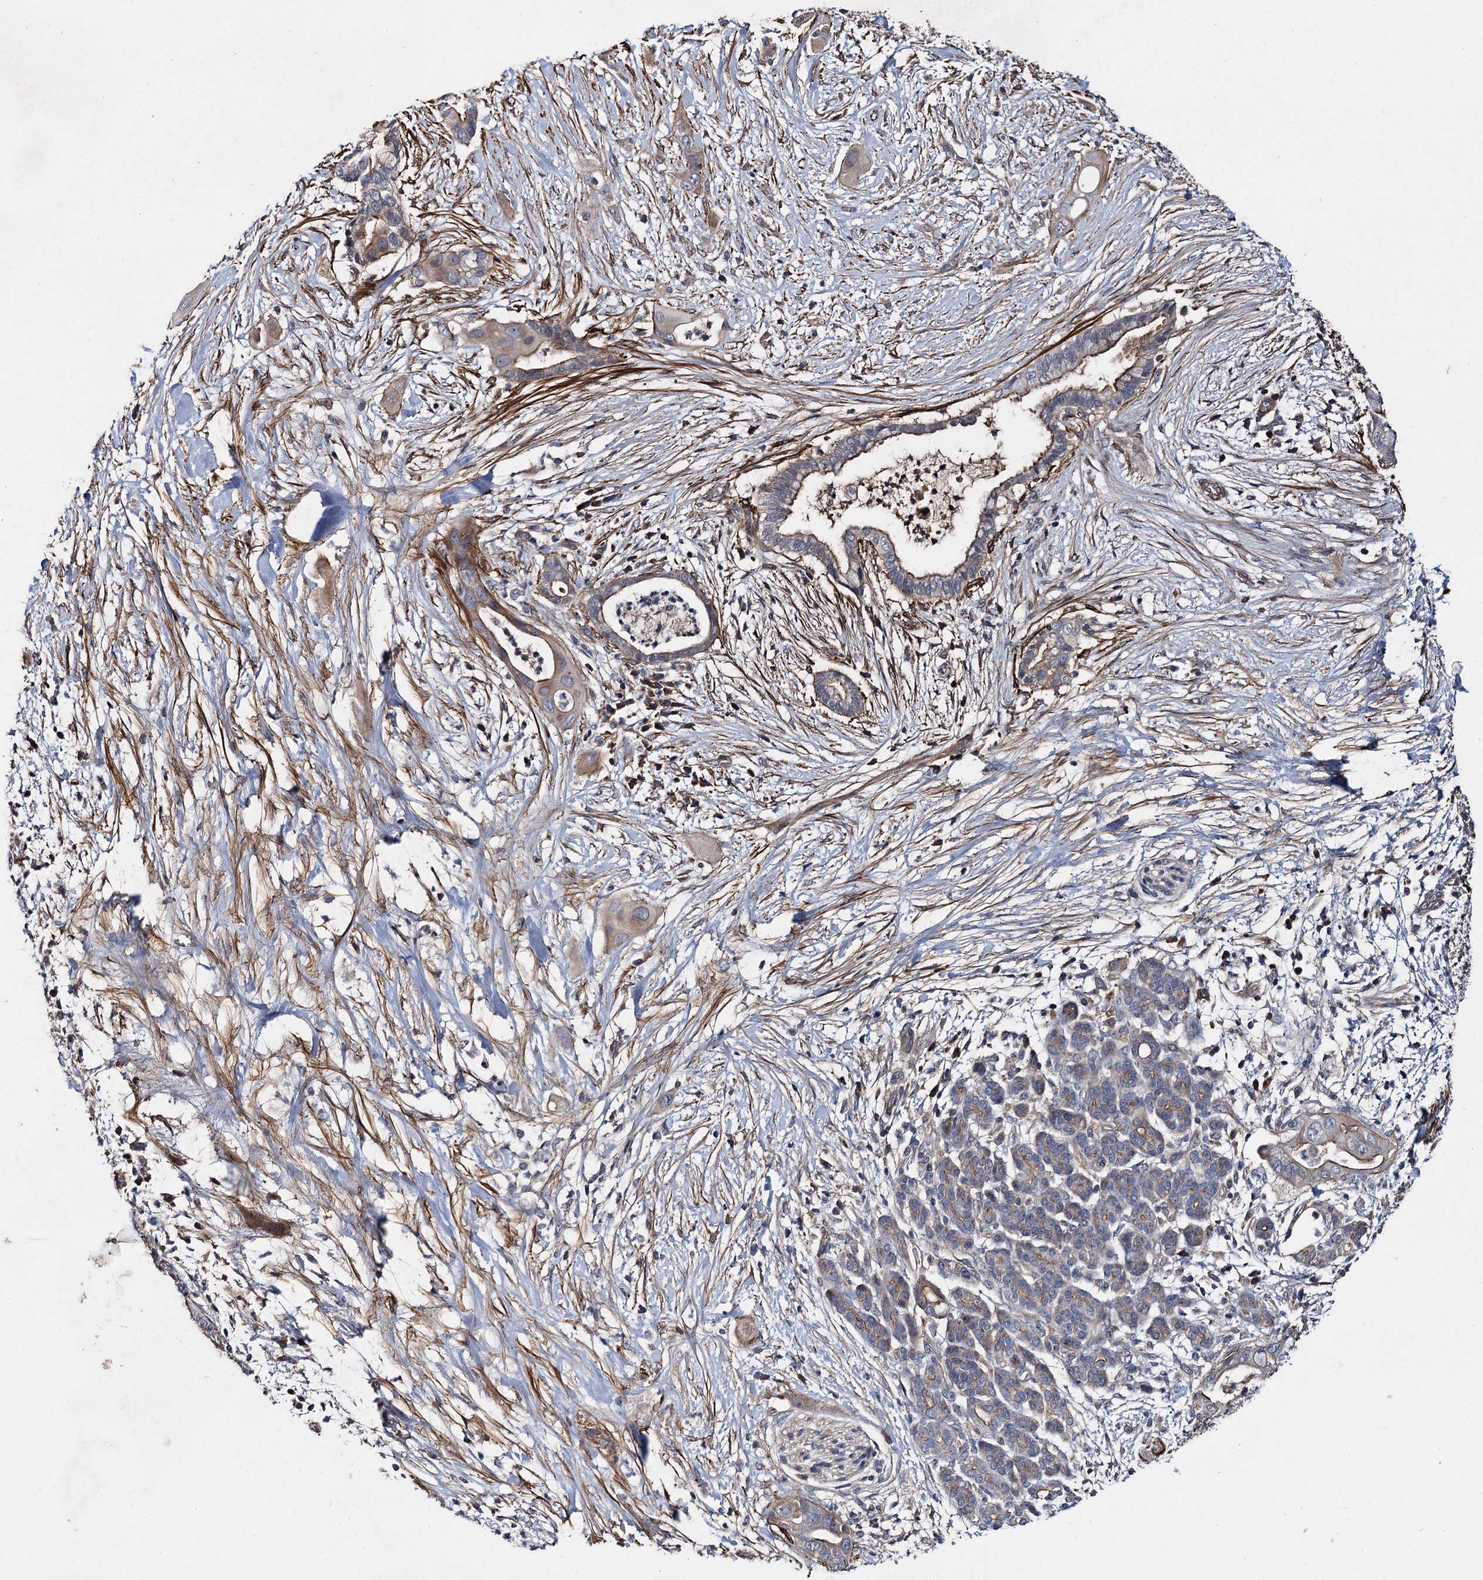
{"staining": {"intensity": "weak", "quantity": "25%-75%", "location": "cytoplasmic/membranous"}, "tissue": "pancreatic cancer", "cell_type": "Tumor cells", "image_type": "cancer", "snomed": [{"axis": "morphology", "description": "Adenocarcinoma, NOS"}, {"axis": "topography", "description": "Pancreas"}], "caption": "A brown stain highlights weak cytoplasmic/membranous staining of a protein in human pancreatic cancer tumor cells.", "gene": "ISM2", "patient": {"sex": "male", "age": 59}}